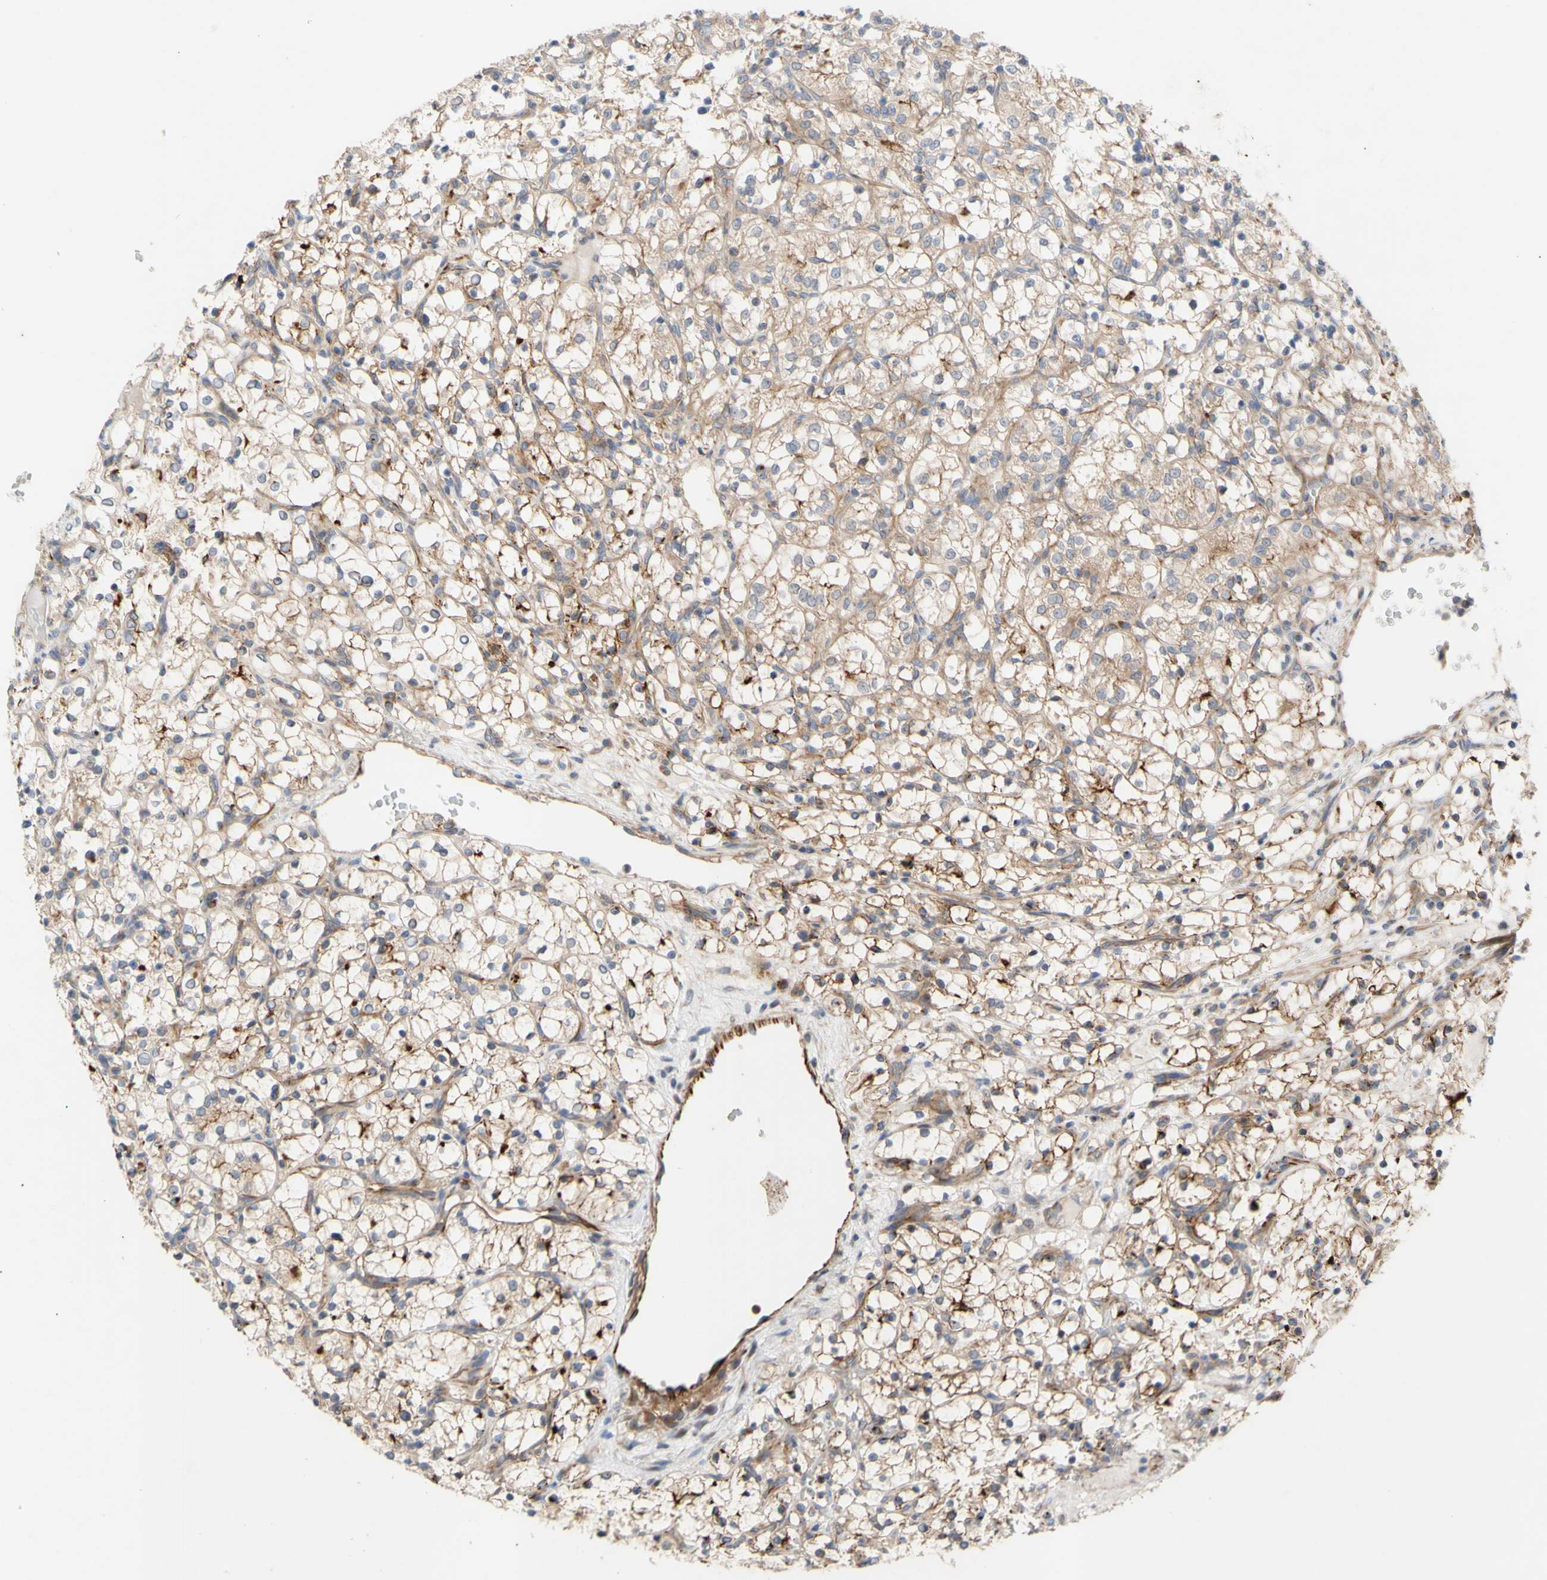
{"staining": {"intensity": "moderate", "quantity": "25%-75%", "location": "cytoplasmic/membranous"}, "tissue": "renal cancer", "cell_type": "Tumor cells", "image_type": "cancer", "snomed": [{"axis": "morphology", "description": "Adenocarcinoma, NOS"}, {"axis": "topography", "description": "Kidney"}], "caption": "About 25%-75% of tumor cells in human renal cancer reveal moderate cytoplasmic/membranous protein expression as visualized by brown immunohistochemical staining.", "gene": "EIF2S3", "patient": {"sex": "female", "age": 69}}